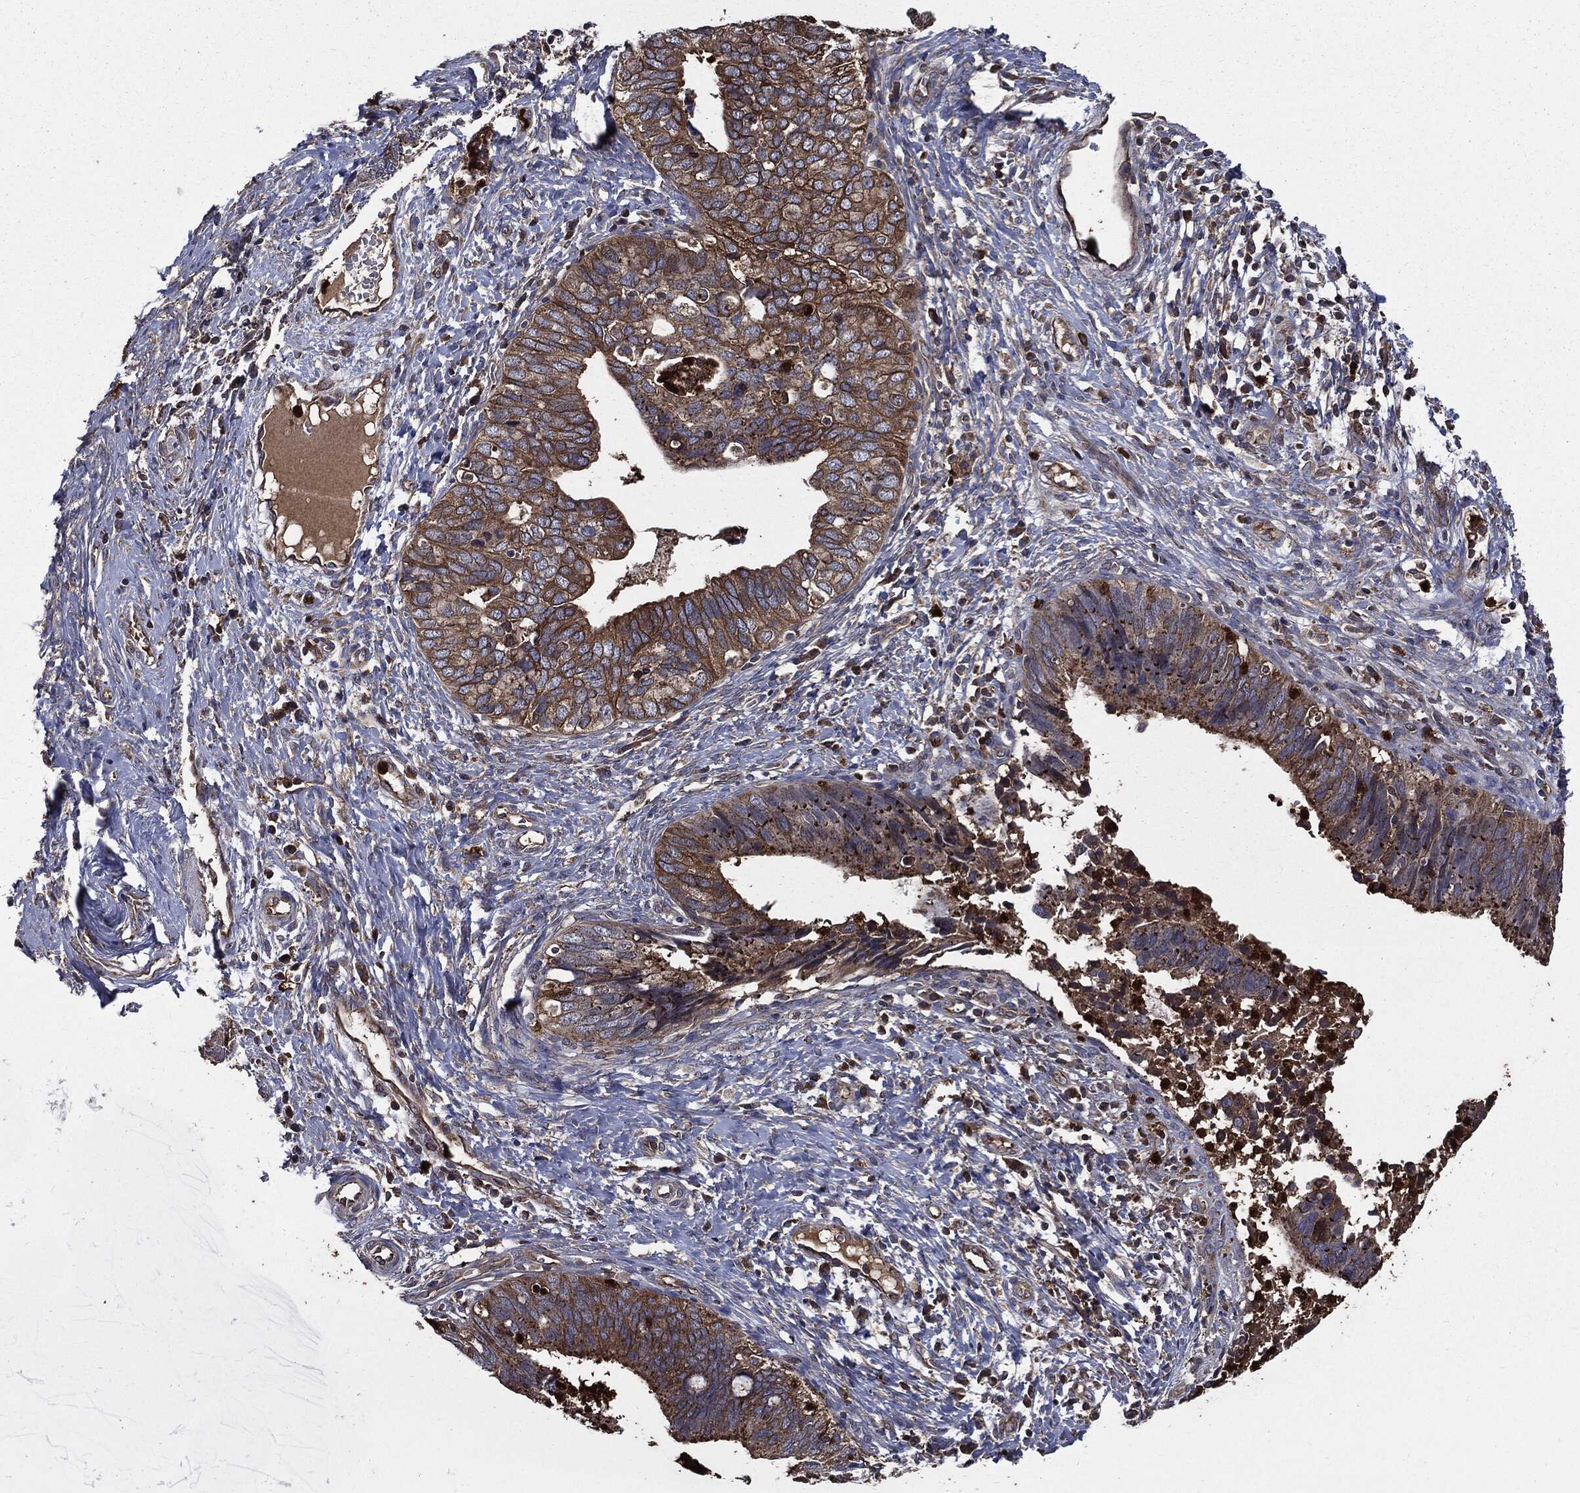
{"staining": {"intensity": "strong", "quantity": "25%-75%", "location": "cytoplasmic/membranous"}, "tissue": "cervical cancer", "cell_type": "Tumor cells", "image_type": "cancer", "snomed": [{"axis": "morphology", "description": "Adenocarcinoma, NOS"}, {"axis": "topography", "description": "Cervix"}], "caption": "Protein expression by immunohistochemistry shows strong cytoplasmic/membranous staining in about 25%-75% of tumor cells in cervical adenocarcinoma.", "gene": "PDCD6IP", "patient": {"sex": "female", "age": 42}}